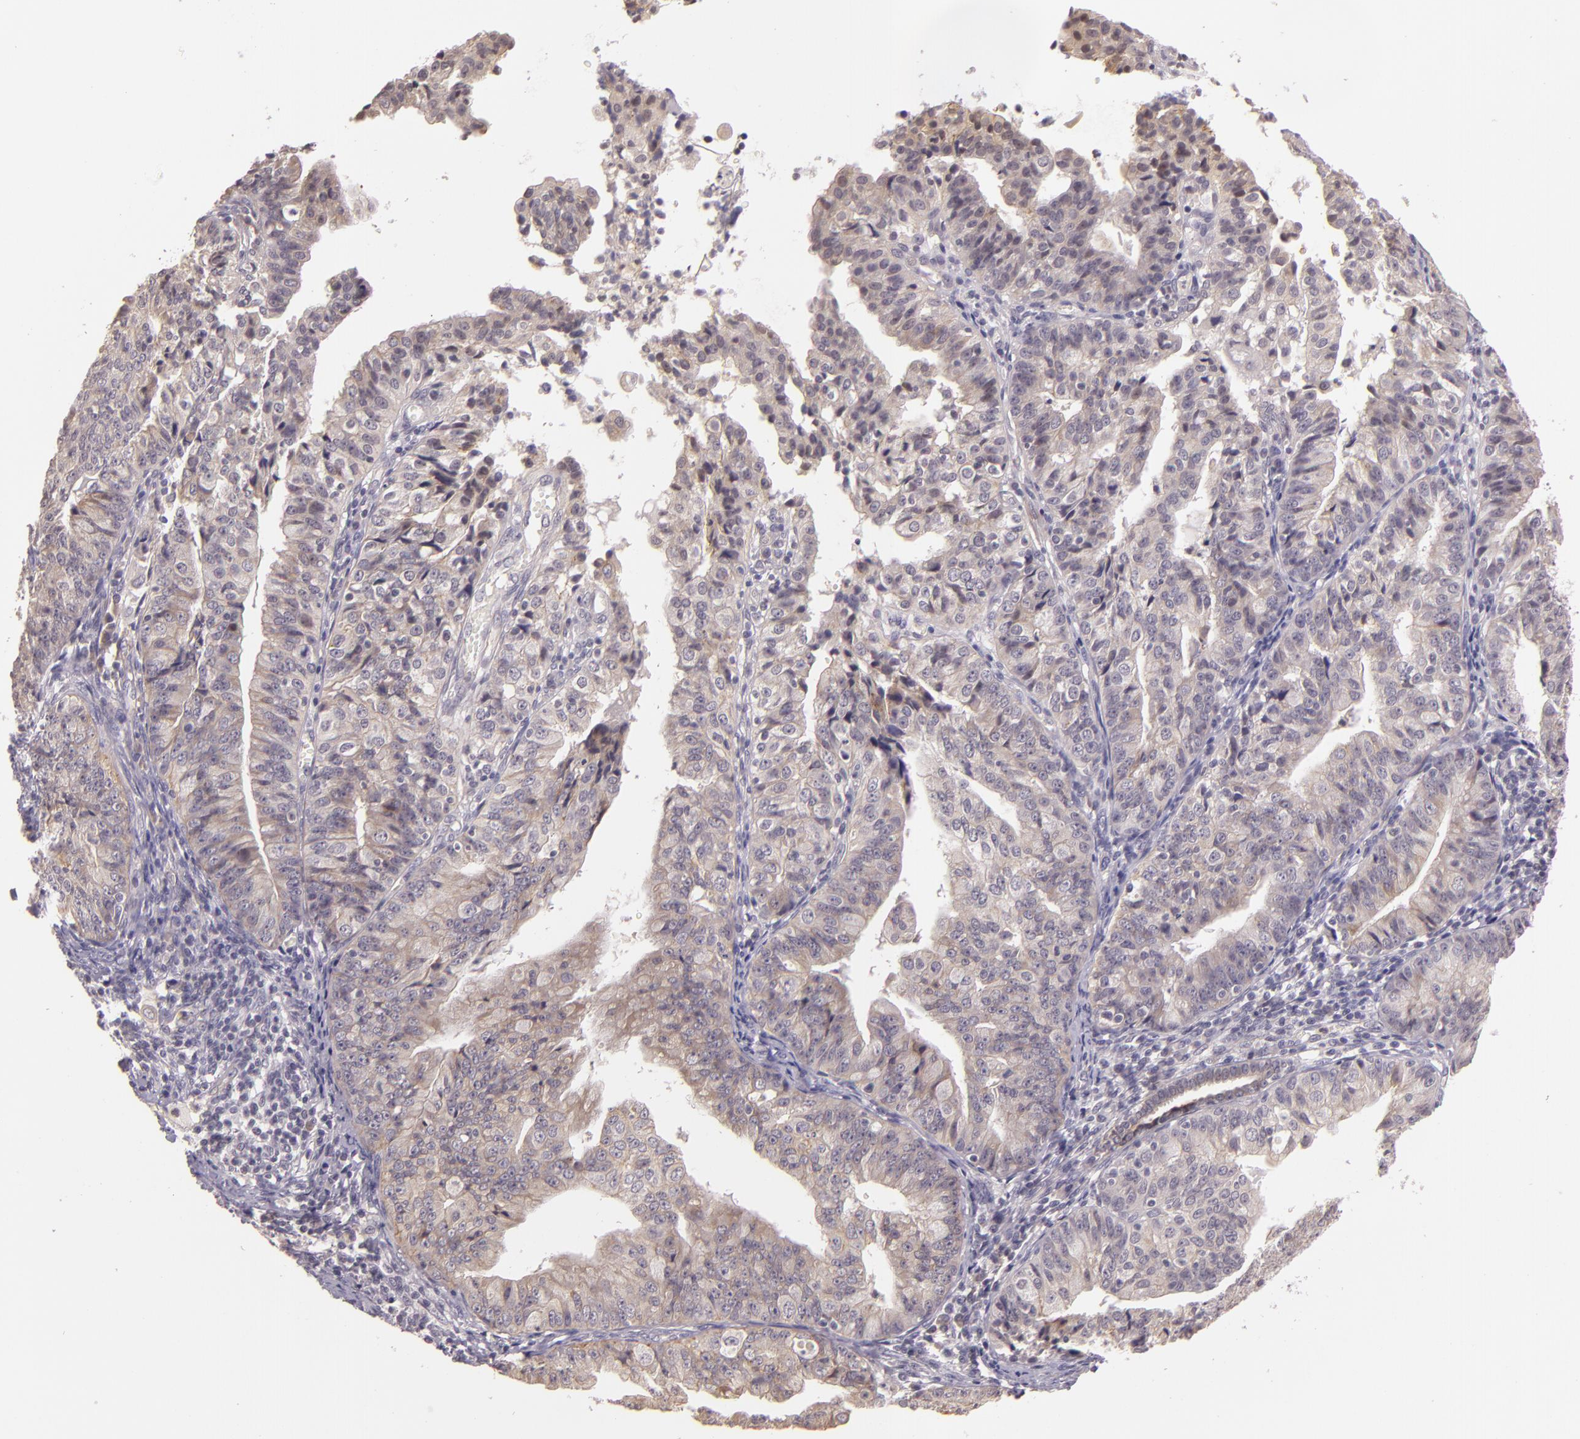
{"staining": {"intensity": "negative", "quantity": "none", "location": "none"}, "tissue": "endometrial cancer", "cell_type": "Tumor cells", "image_type": "cancer", "snomed": [{"axis": "morphology", "description": "Adenocarcinoma, NOS"}, {"axis": "topography", "description": "Endometrium"}], "caption": "Human endometrial cancer stained for a protein using IHC reveals no staining in tumor cells.", "gene": "ARMH4", "patient": {"sex": "female", "age": 56}}